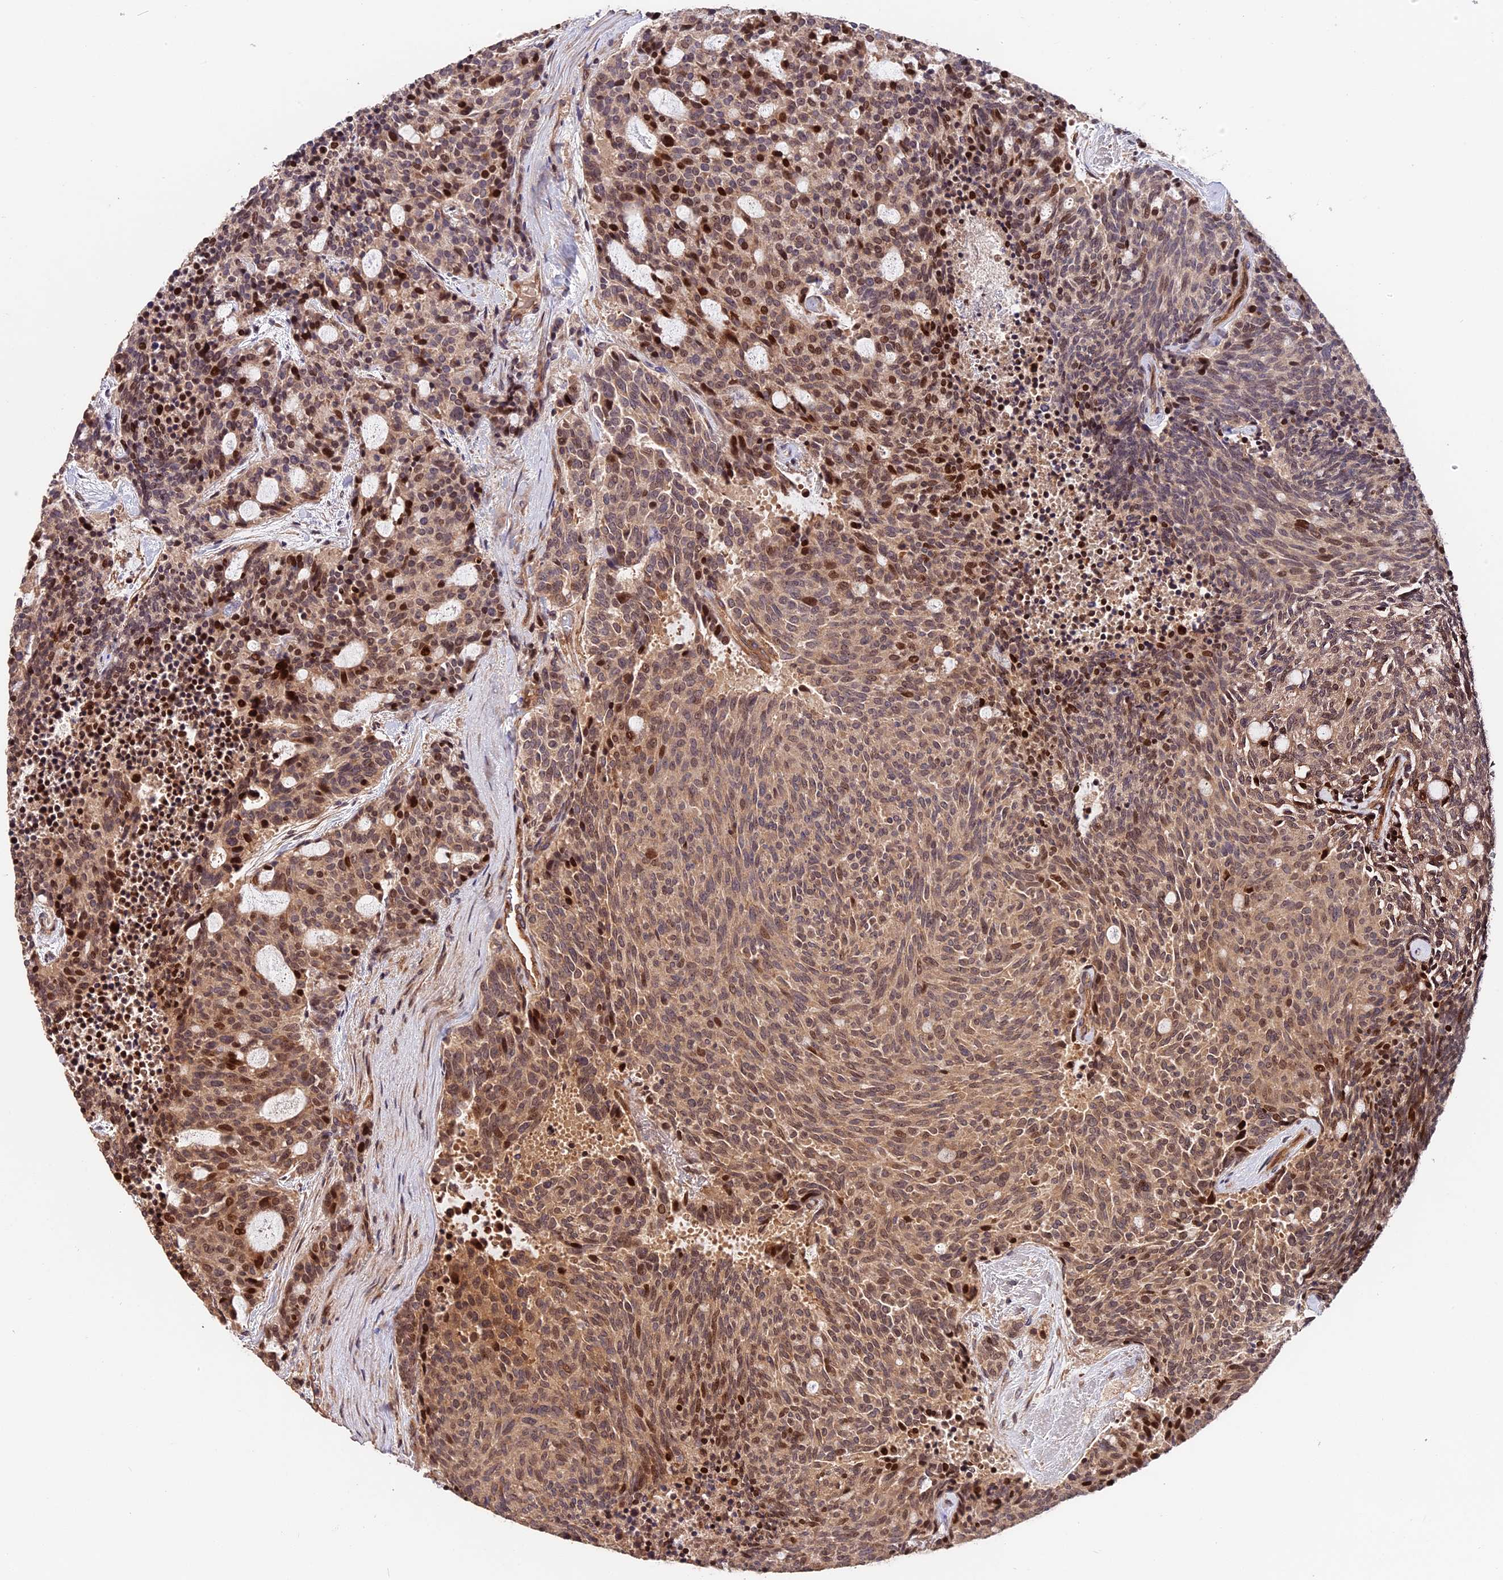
{"staining": {"intensity": "moderate", "quantity": "25%-75%", "location": "cytoplasmic/membranous,nuclear"}, "tissue": "carcinoid", "cell_type": "Tumor cells", "image_type": "cancer", "snomed": [{"axis": "morphology", "description": "Carcinoid, malignant, NOS"}, {"axis": "topography", "description": "Pancreas"}], "caption": "This image reveals immunohistochemistry staining of human carcinoid (malignant), with medium moderate cytoplasmic/membranous and nuclear positivity in about 25%-75% of tumor cells.", "gene": "ARHGAP17", "patient": {"sex": "female", "age": 54}}